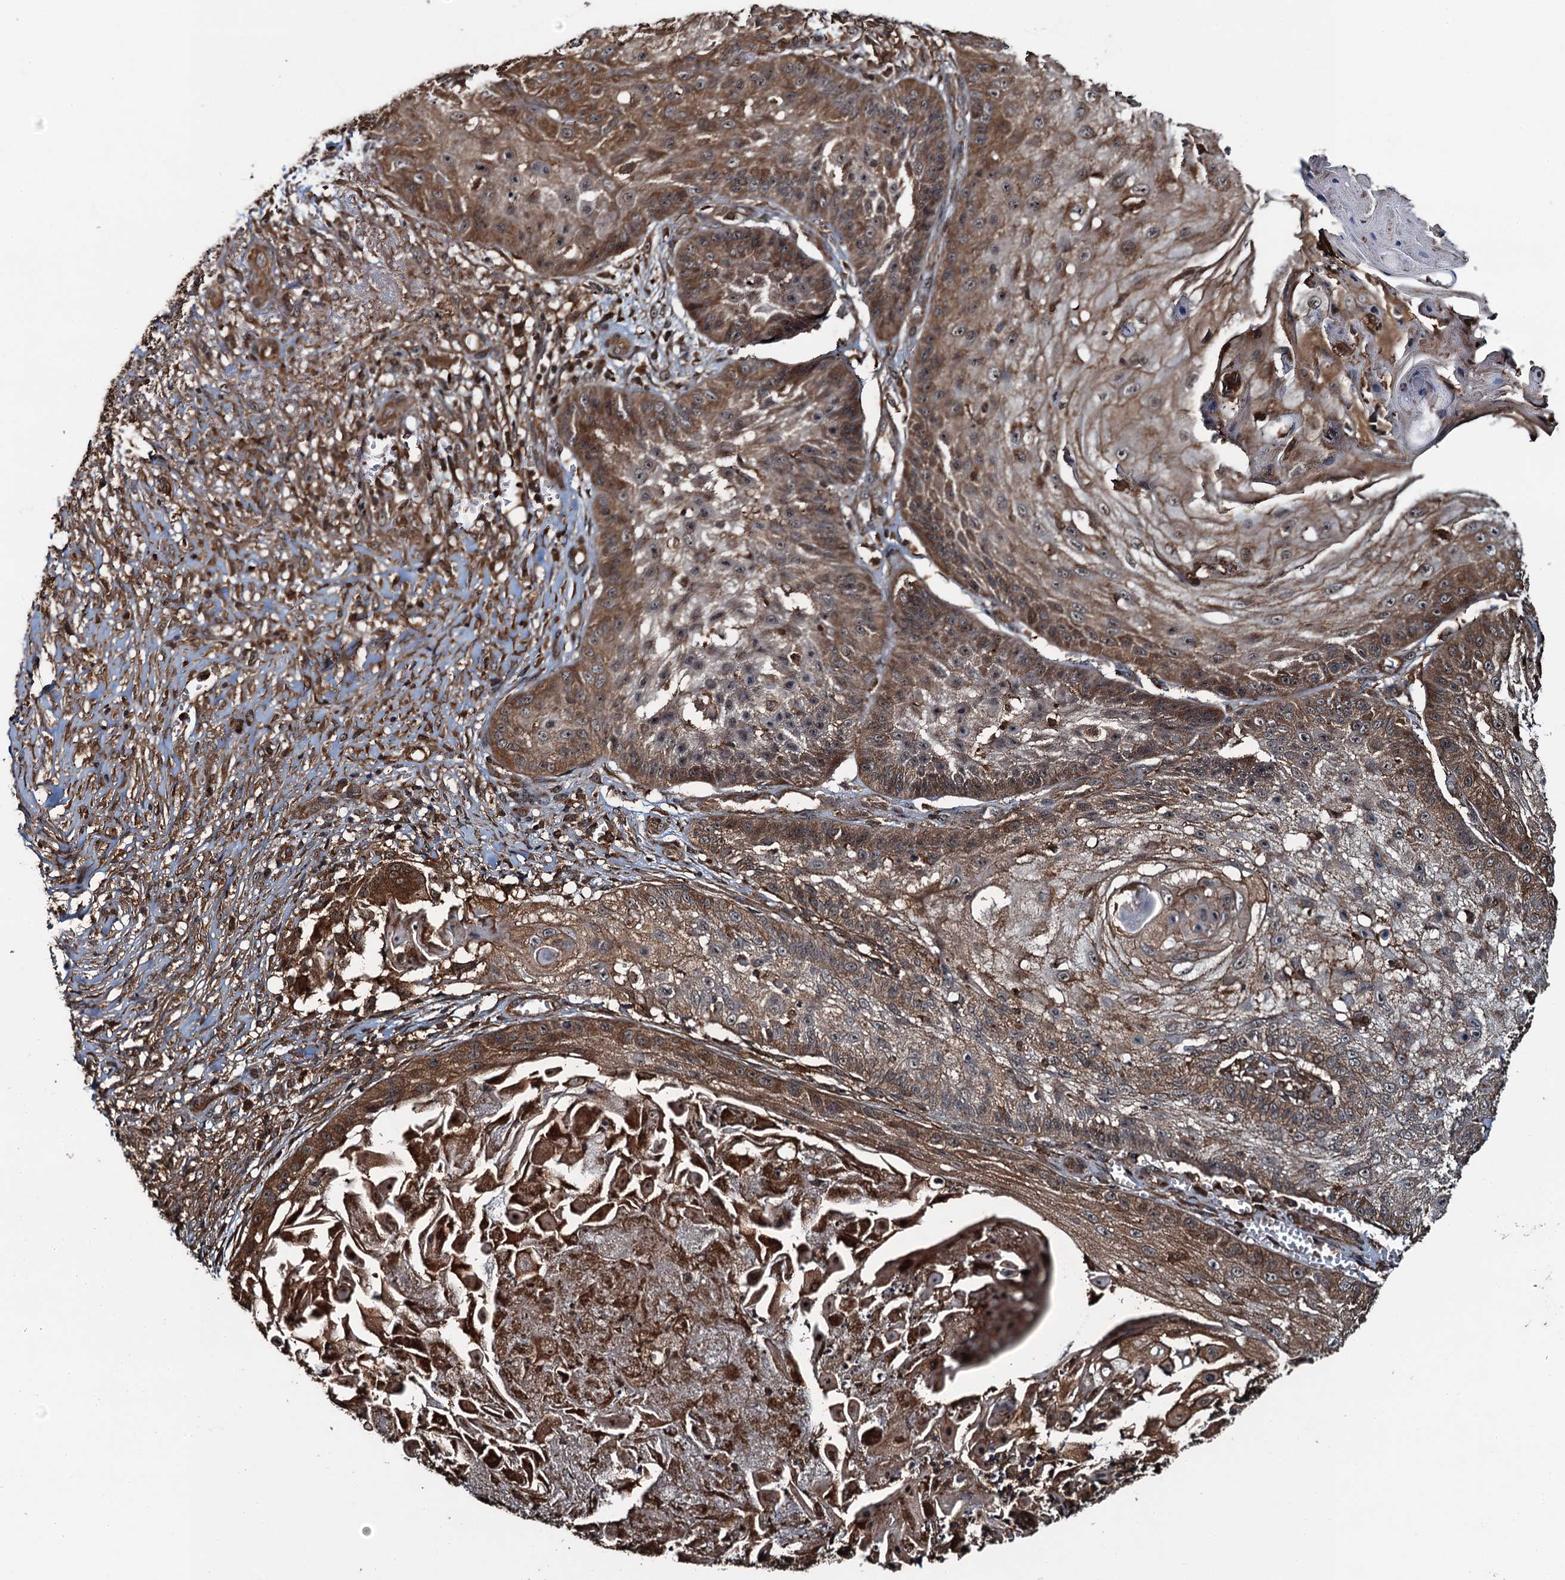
{"staining": {"intensity": "moderate", "quantity": ">75%", "location": "cytoplasmic/membranous"}, "tissue": "skin cancer", "cell_type": "Tumor cells", "image_type": "cancer", "snomed": [{"axis": "morphology", "description": "Squamous cell carcinoma, NOS"}, {"axis": "topography", "description": "Skin"}], "caption": "Human squamous cell carcinoma (skin) stained with a protein marker displays moderate staining in tumor cells.", "gene": "WHAMM", "patient": {"sex": "male", "age": 70}}